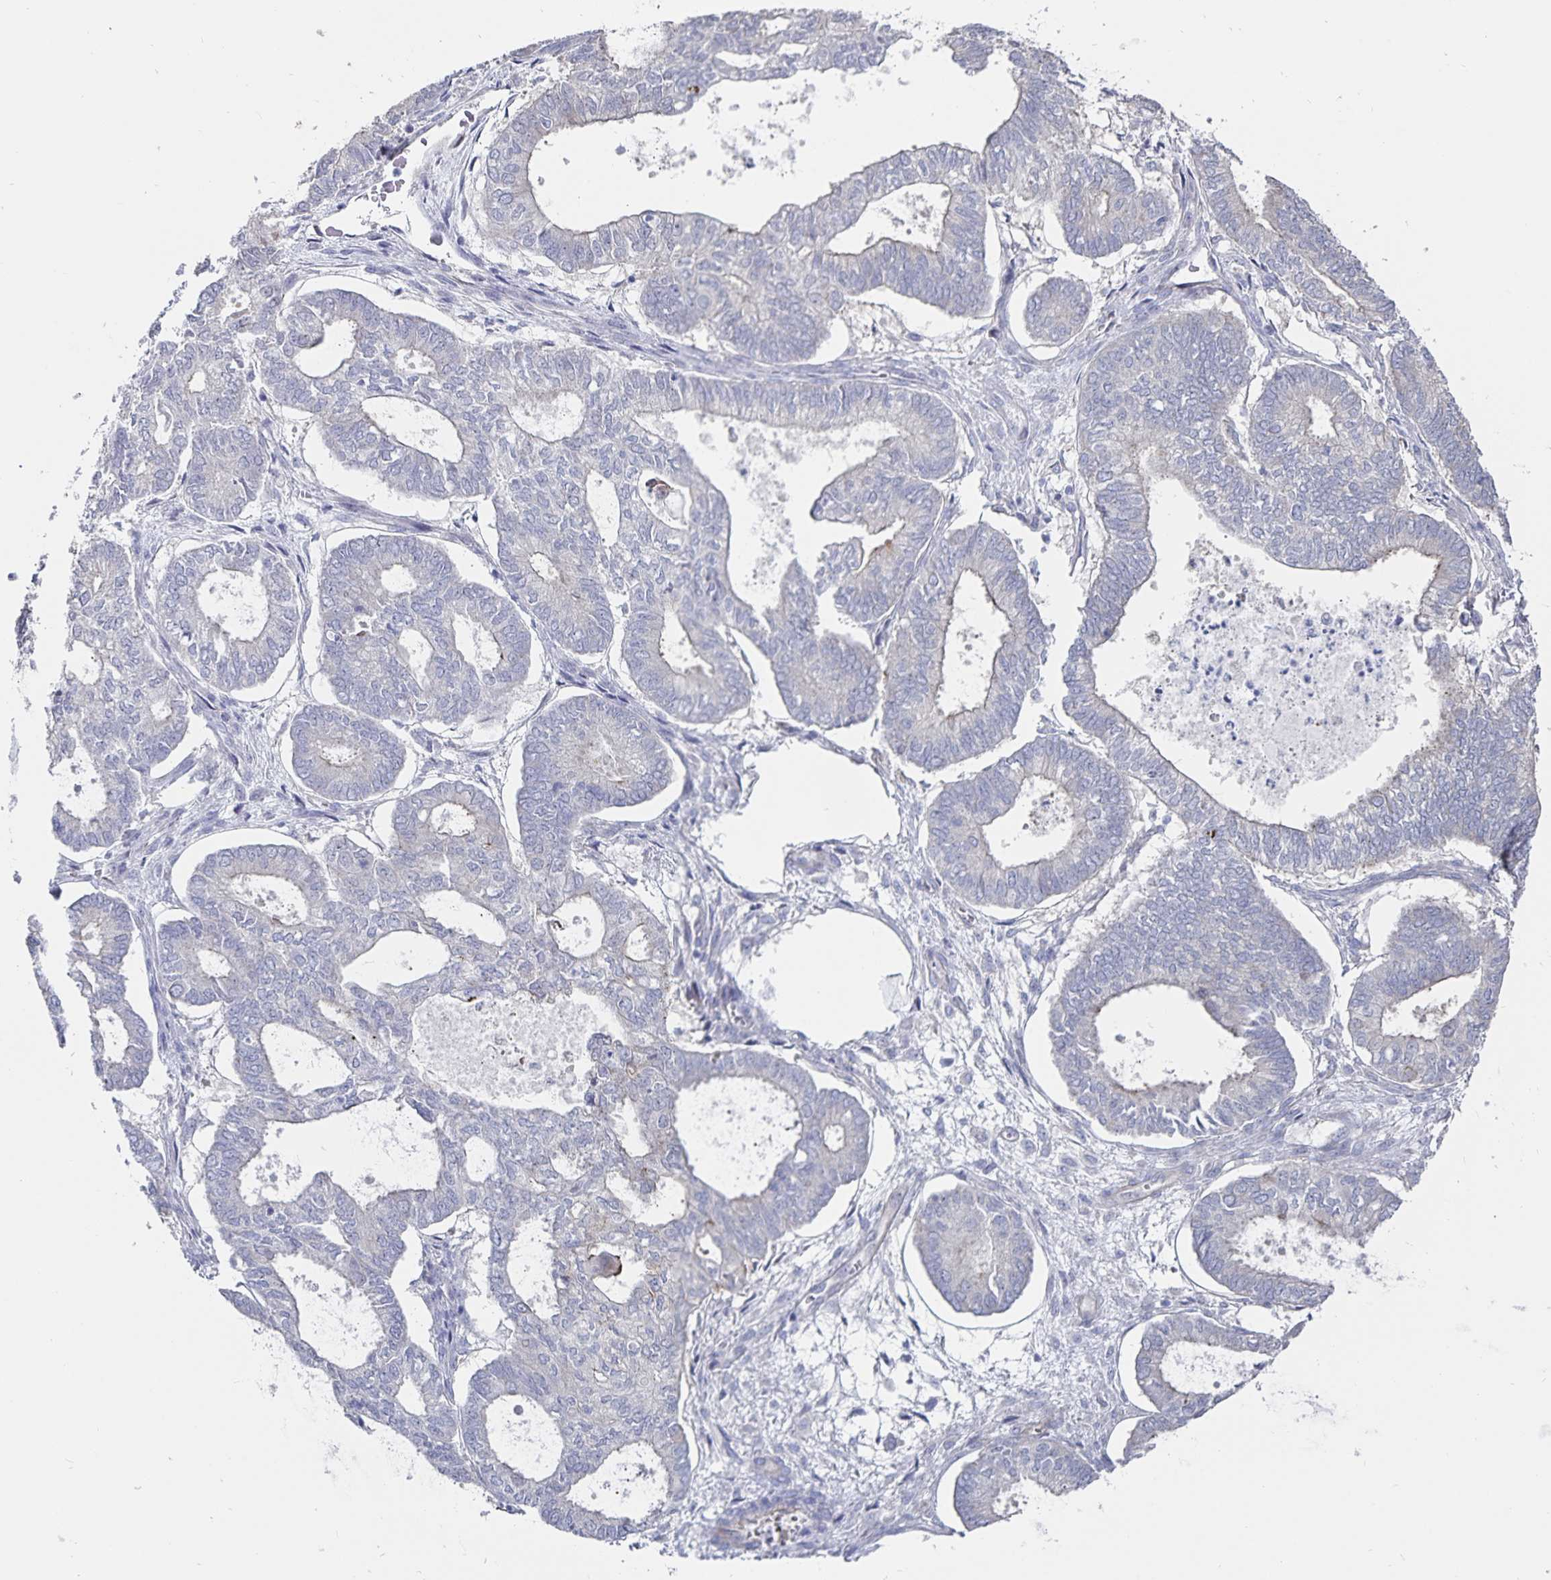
{"staining": {"intensity": "negative", "quantity": "none", "location": "none"}, "tissue": "ovarian cancer", "cell_type": "Tumor cells", "image_type": "cancer", "snomed": [{"axis": "morphology", "description": "Carcinoma, endometroid"}, {"axis": "topography", "description": "Ovary"}], "caption": "Protein analysis of ovarian cancer (endometroid carcinoma) reveals no significant expression in tumor cells.", "gene": "SSTR1", "patient": {"sex": "female", "age": 64}}